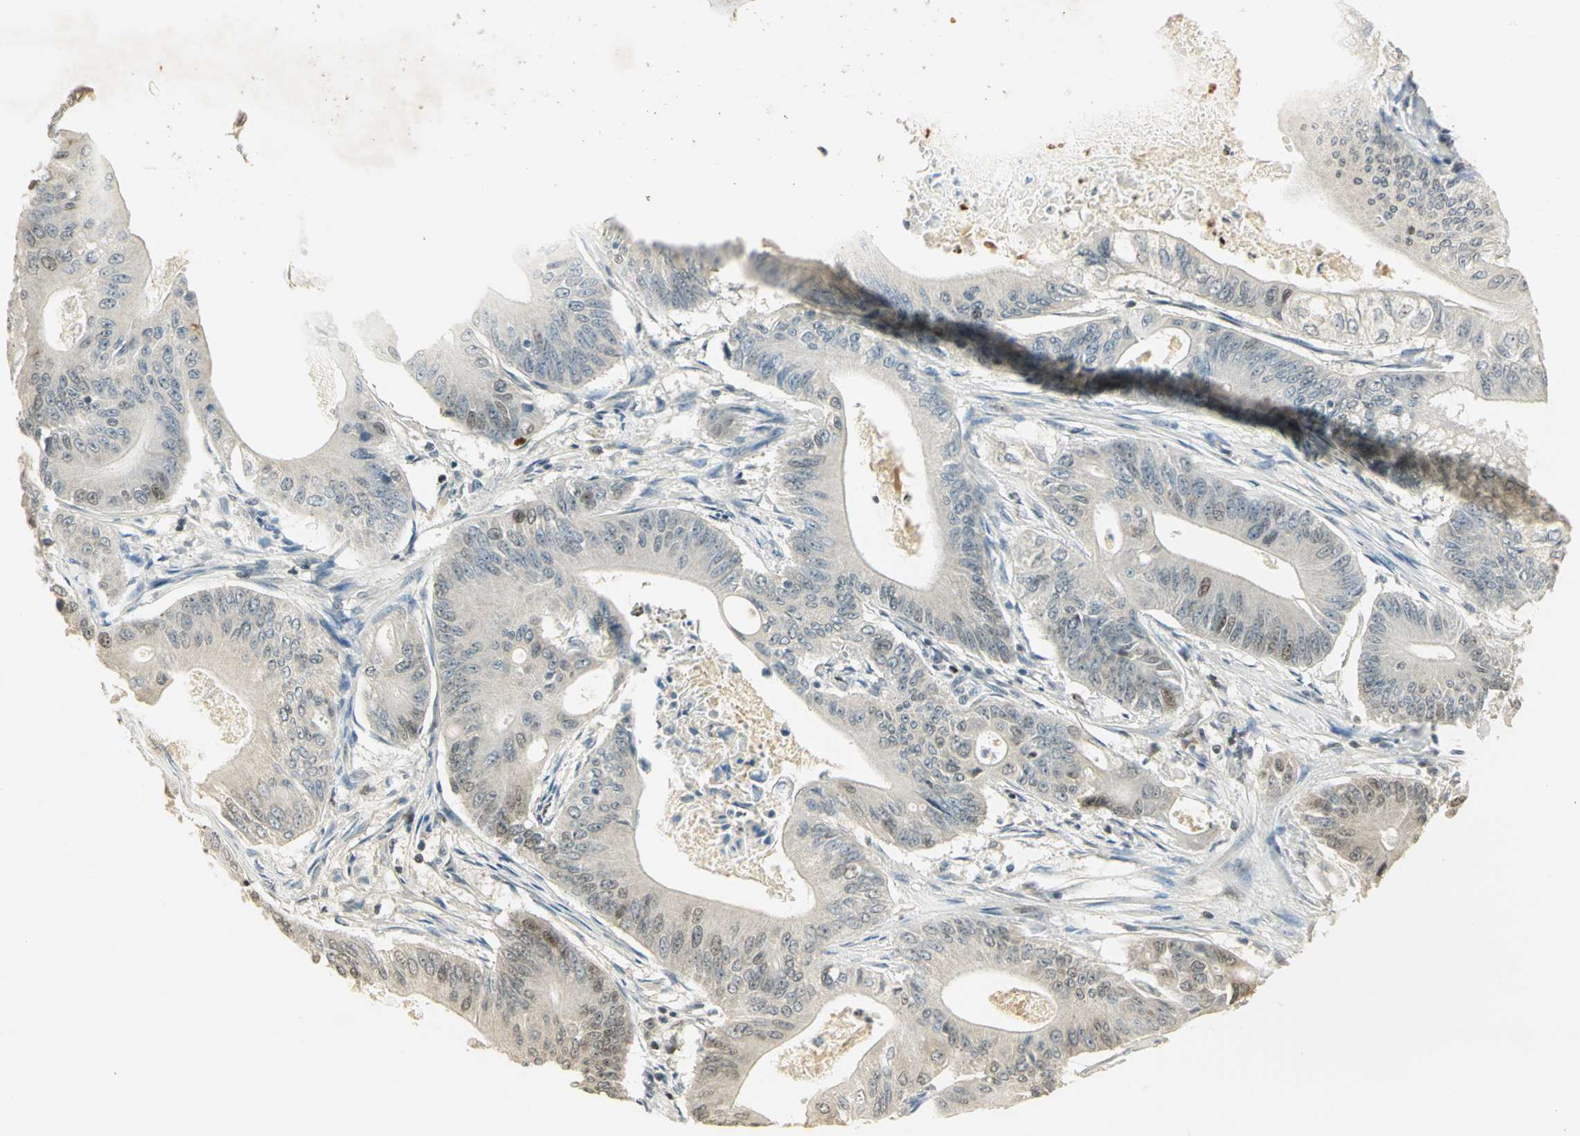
{"staining": {"intensity": "weak", "quantity": "<25%", "location": "nuclear"}, "tissue": "pancreatic cancer", "cell_type": "Tumor cells", "image_type": "cancer", "snomed": [{"axis": "morphology", "description": "Normal tissue, NOS"}, {"axis": "topography", "description": "Lymph node"}], "caption": "This is an IHC image of pancreatic cancer. There is no staining in tumor cells.", "gene": "AK6", "patient": {"sex": "male", "age": 62}}